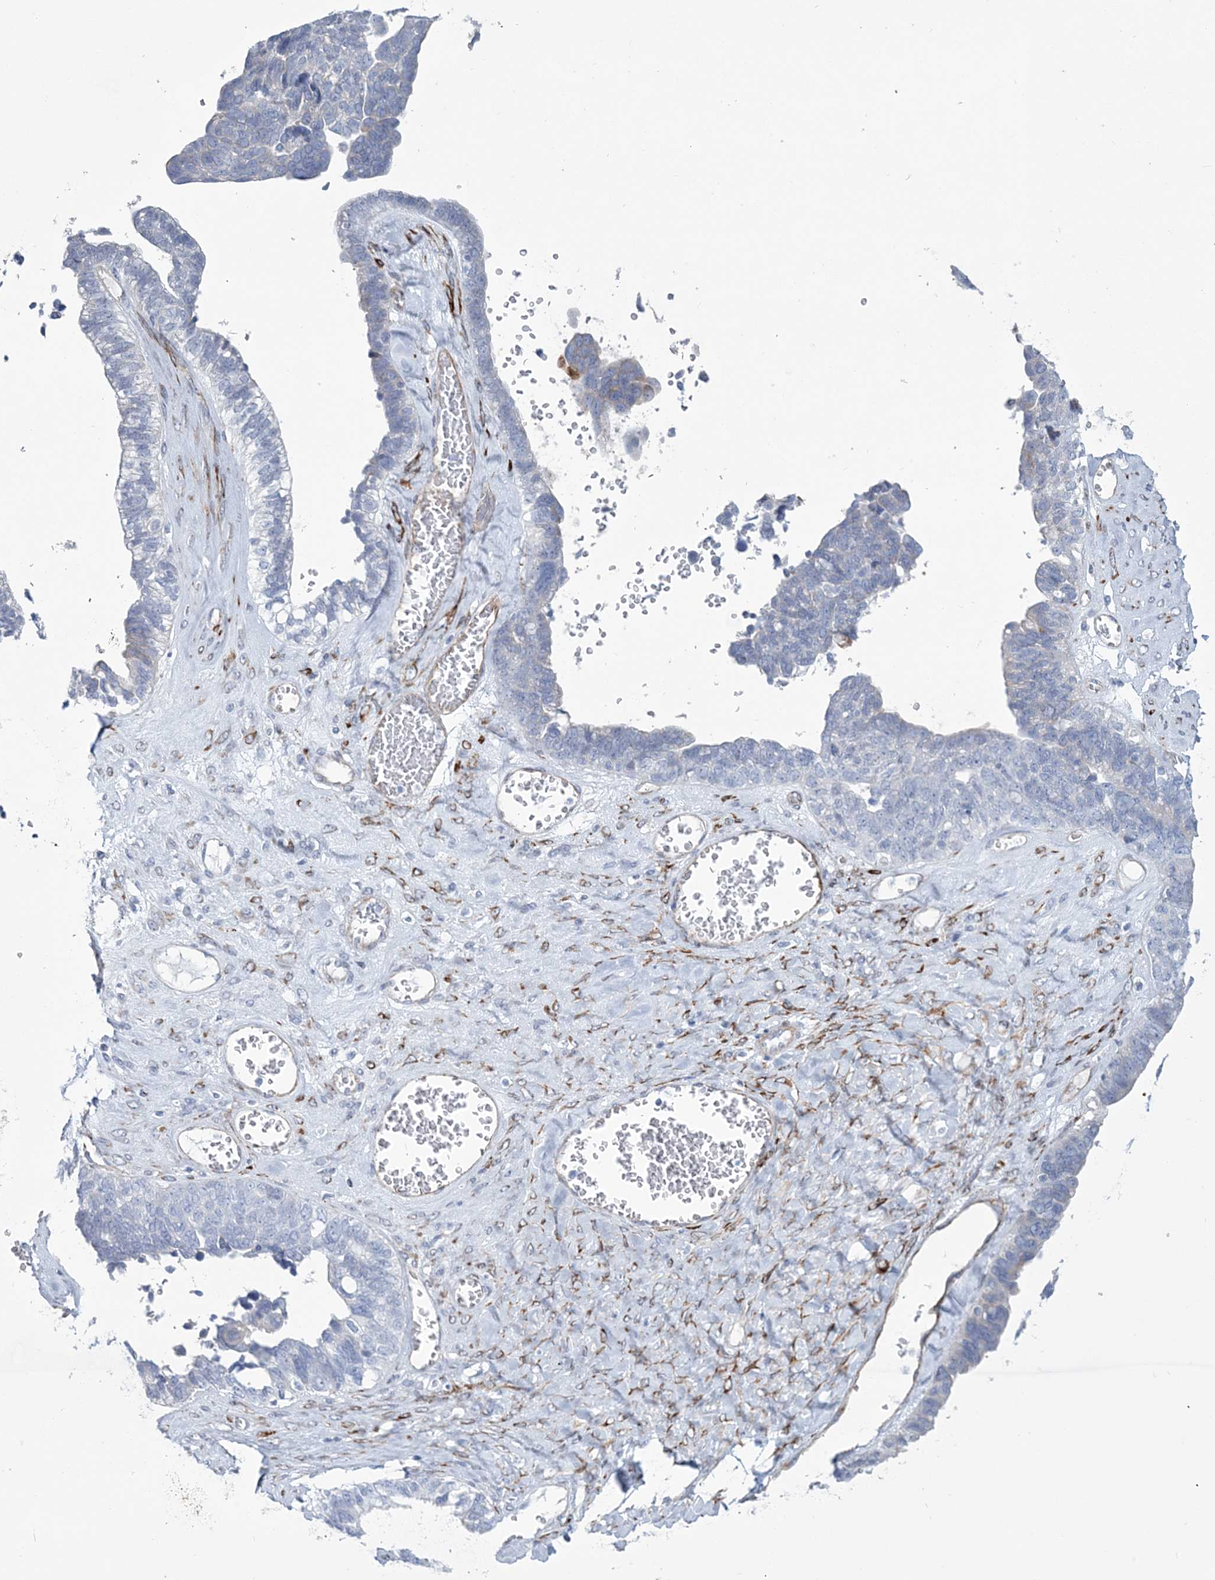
{"staining": {"intensity": "negative", "quantity": "none", "location": "none"}, "tissue": "ovarian cancer", "cell_type": "Tumor cells", "image_type": "cancer", "snomed": [{"axis": "morphology", "description": "Cystadenocarcinoma, serous, NOS"}, {"axis": "topography", "description": "Ovary"}], "caption": "DAB immunohistochemical staining of ovarian cancer (serous cystadenocarcinoma) exhibits no significant positivity in tumor cells.", "gene": "RAB11FIP5", "patient": {"sex": "female", "age": 79}}